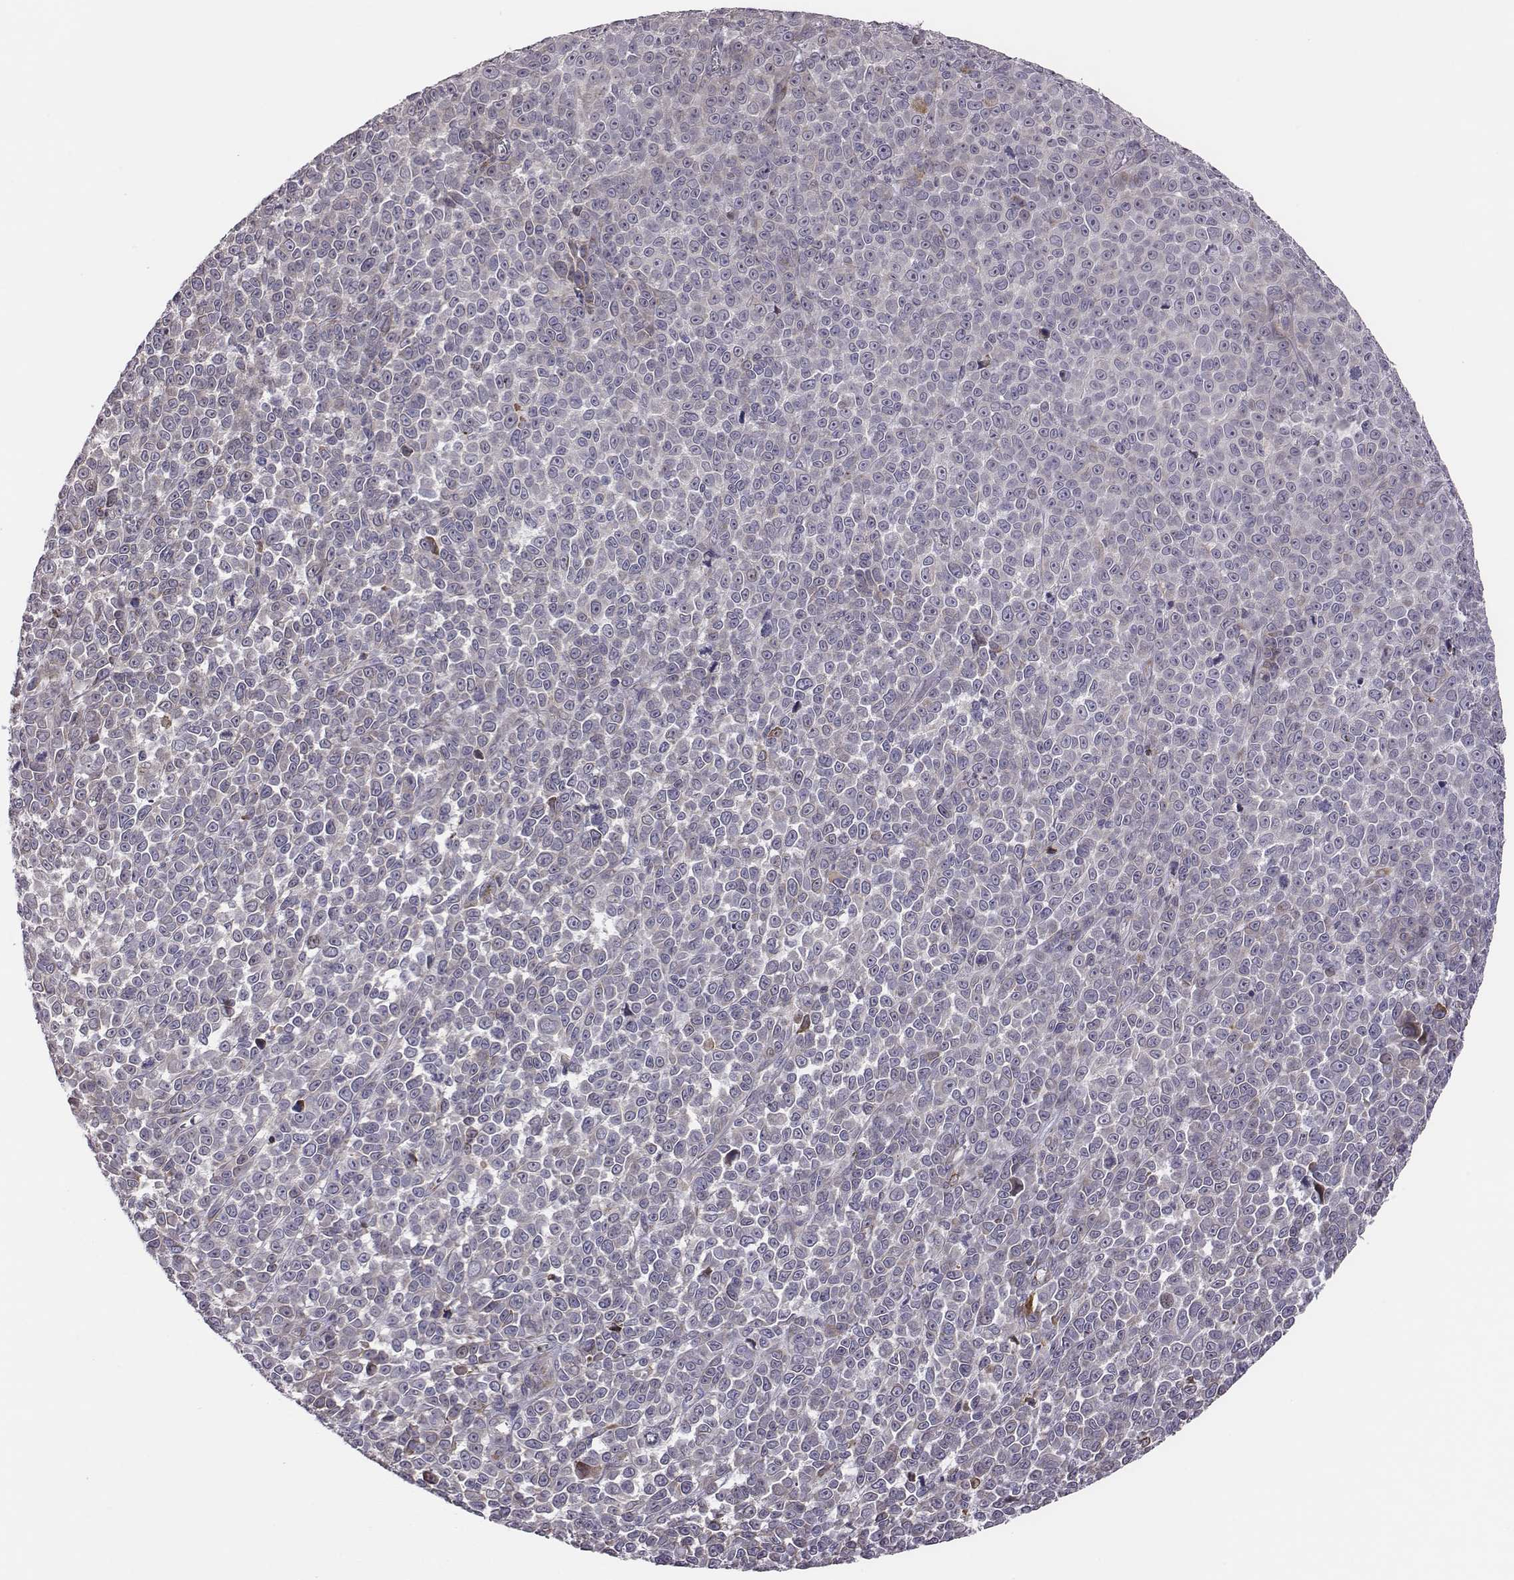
{"staining": {"intensity": "negative", "quantity": "none", "location": "none"}, "tissue": "melanoma", "cell_type": "Tumor cells", "image_type": "cancer", "snomed": [{"axis": "morphology", "description": "Malignant melanoma, NOS"}, {"axis": "topography", "description": "Skin"}], "caption": "A high-resolution micrograph shows IHC staining of melanoma, which exhibits no significant staining in tumor cells.", "gene": "SELENOI", "patient": {"sex": "female", "age": 95}}